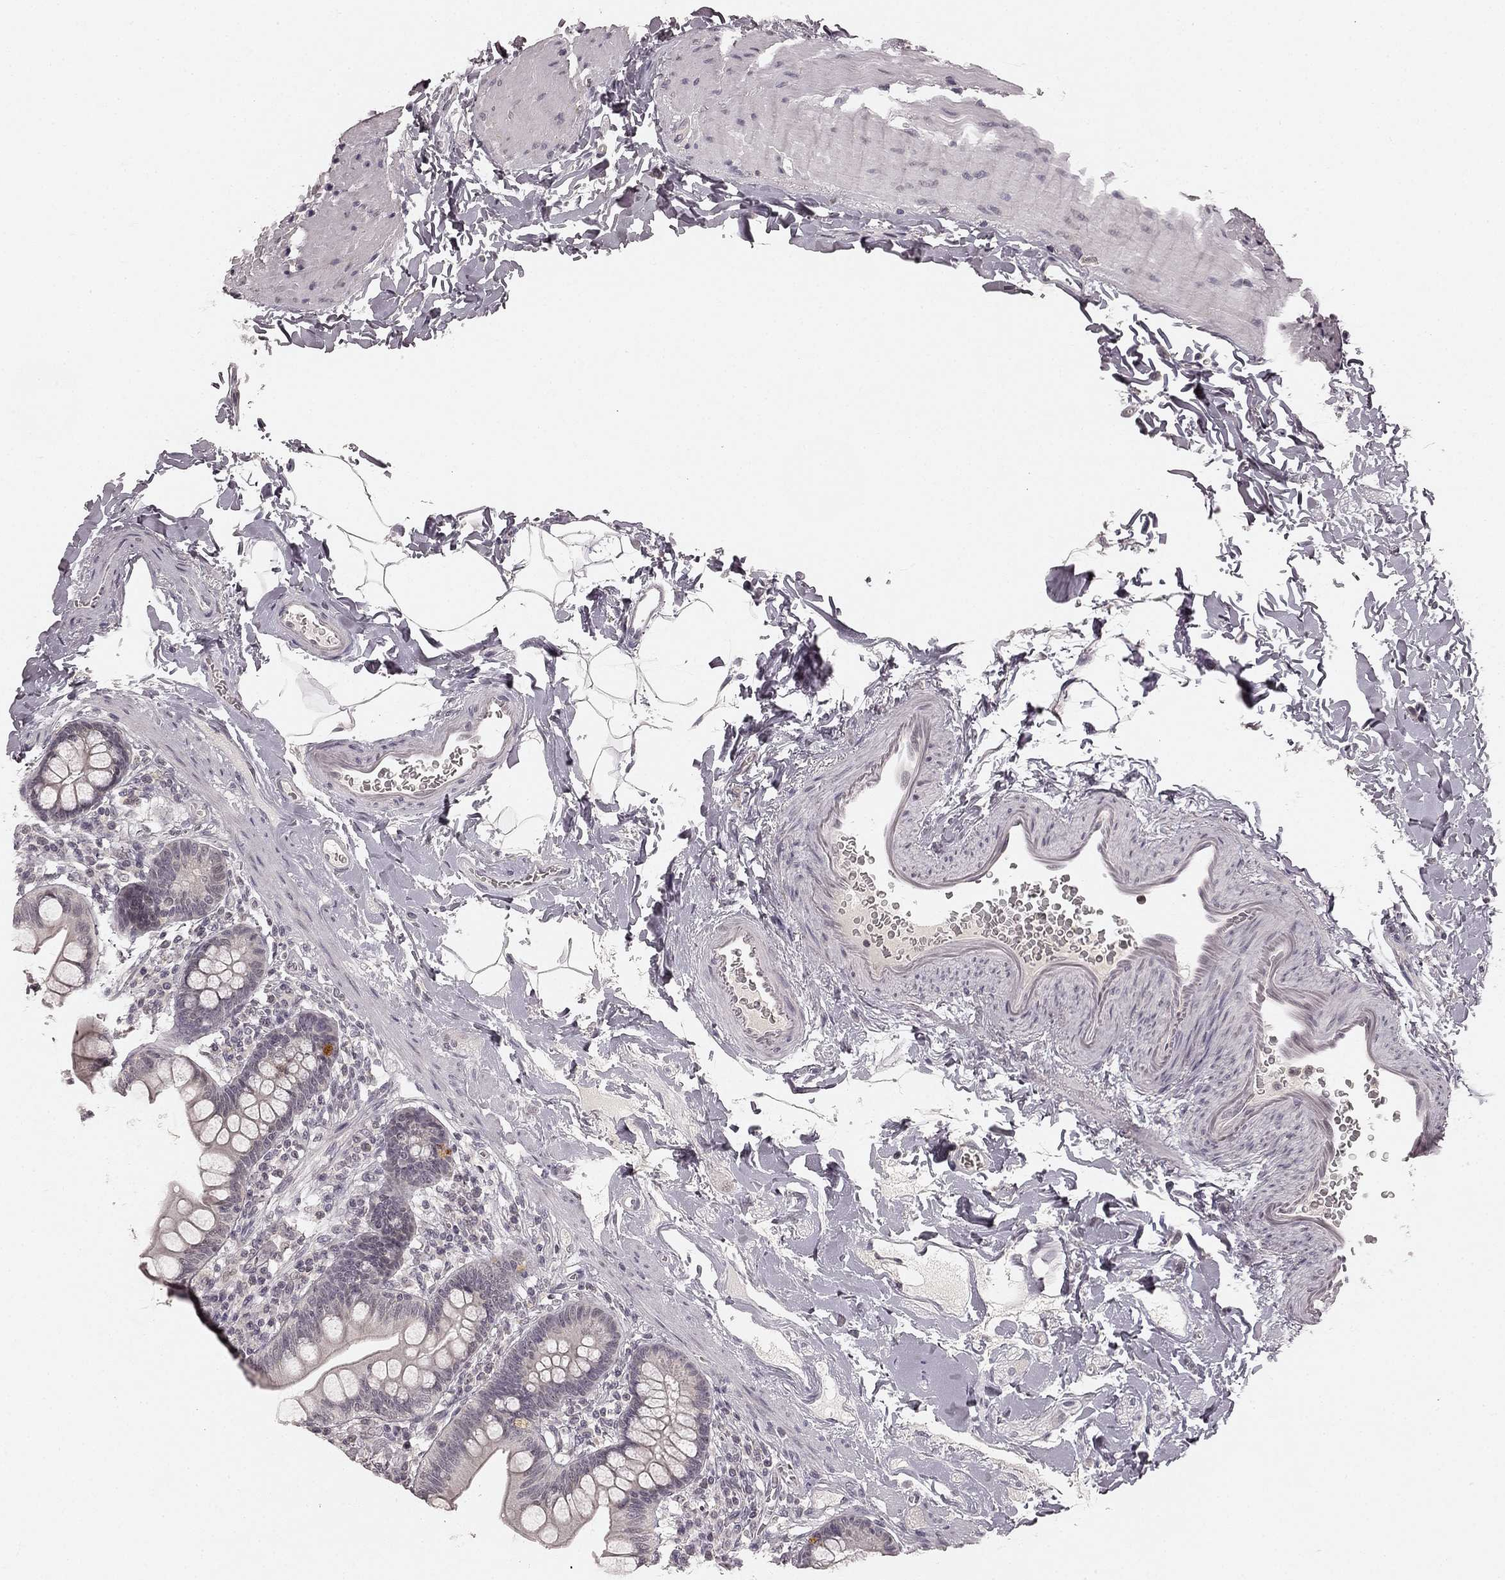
{"staining": {"intensity": "strong", "quantity": "<25%", "location": "cytoplasmic/membranous"}, "tissue": "small intestine", "cell_type": "Glandular cells", "image_type": "normal", "snomed": [{"axis": "morphology", "description": "Normal tissue, NOS"}, {"axis": "topography", "description": "Small intestine"}], "caption": "Benign small intestine reveals strong cytoplasmic/membranous staining in about <25% of glandular cells, visualized by immunohistochemistry. Using DAB (3,3'-diaminobenzidine) (brown) and hematoxylin (blue) stains, captured at high magnification using brightfield microscopy.", "gene": "HCN4", "patient": {"sex": "female", "age": 56}}